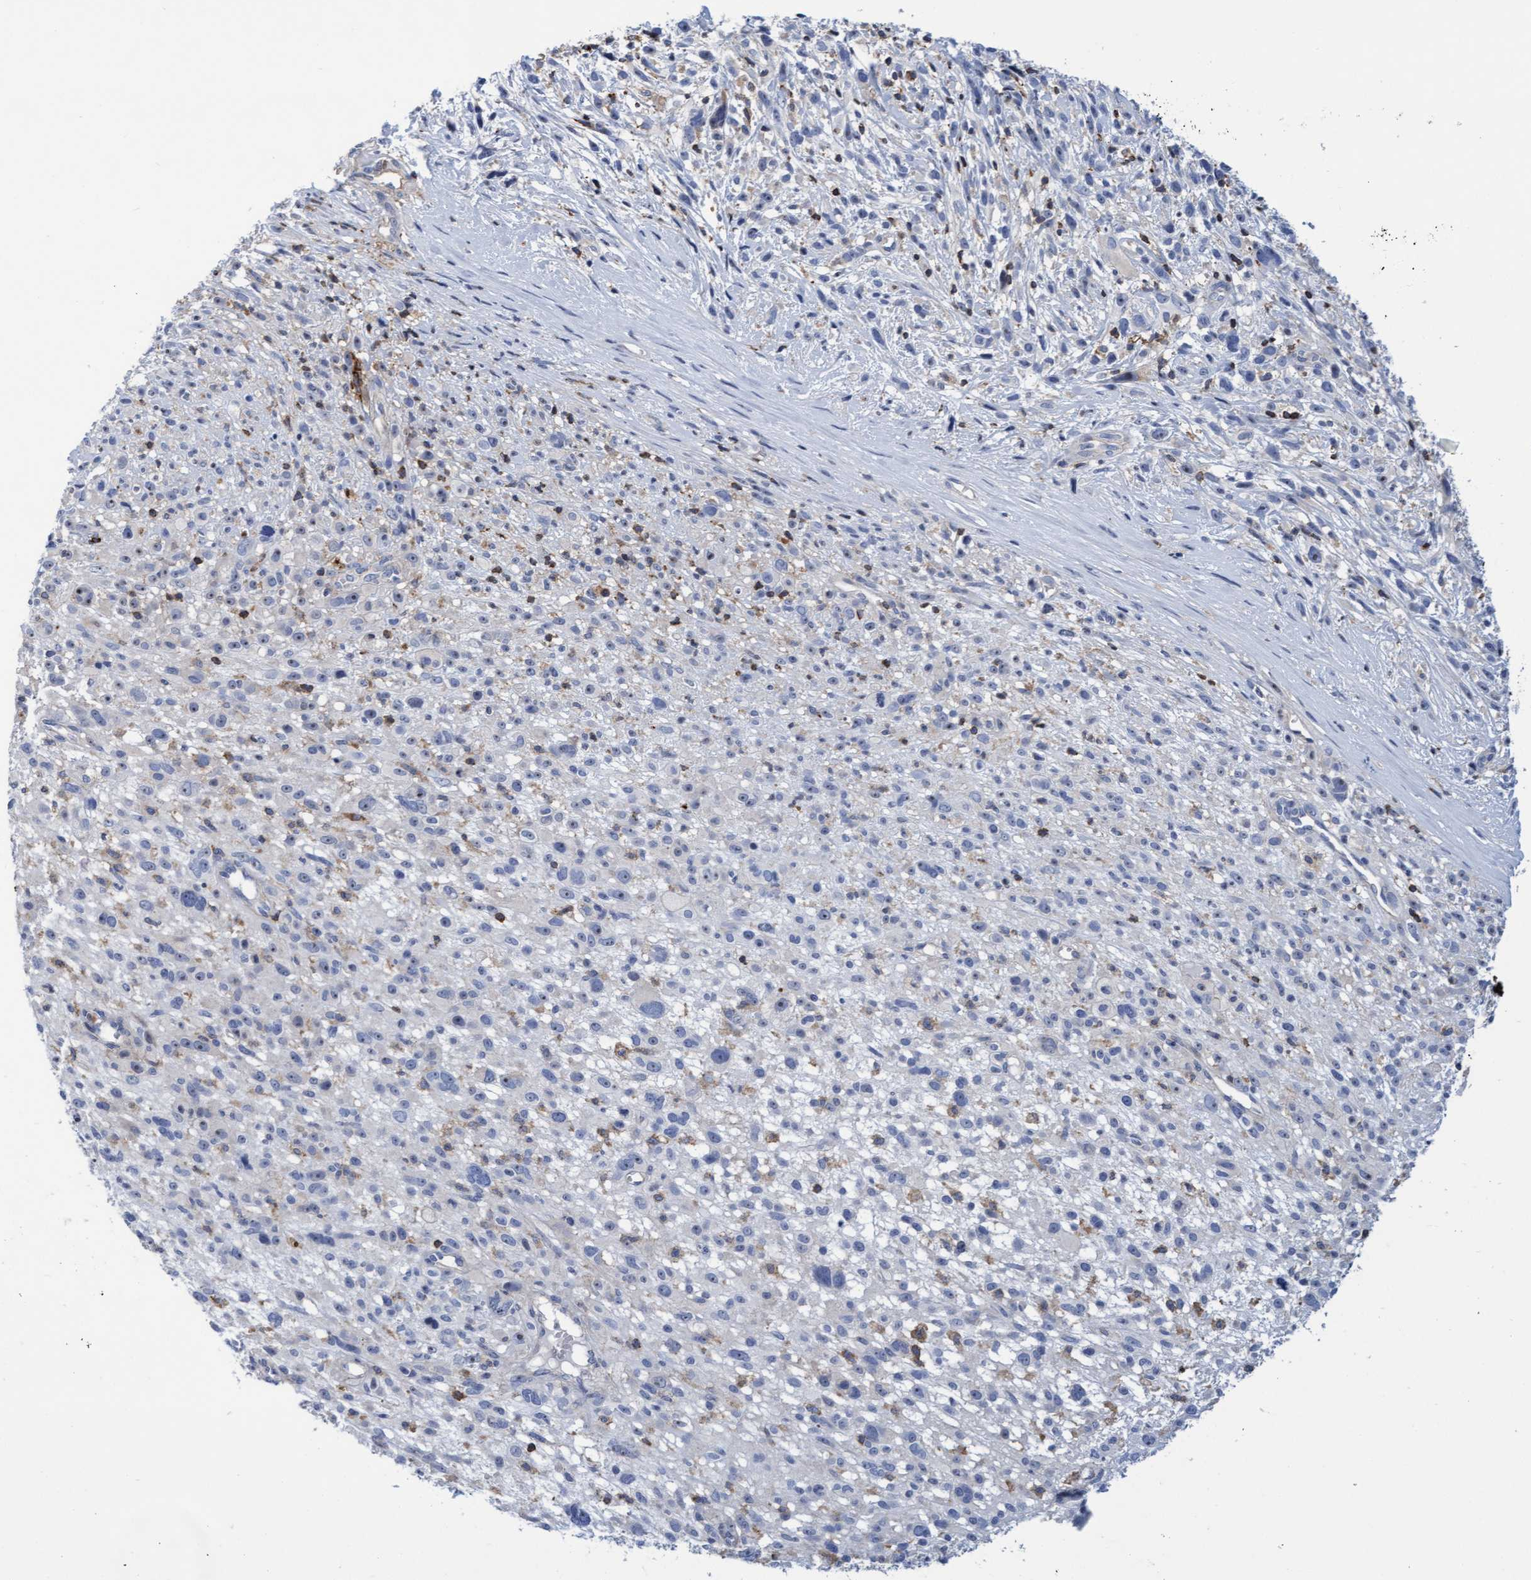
{"staining": {"intensity": "negative", "quantity": "none", "location": "none"}, "tissue": "melanoma", "cell_type": "Tumor cells", "image_type": "cancer", "snomed": [{"axis": "morphology", "description": "Malignant melanoma, NOS"}, {"axis": "topography", "description": "Skin"}], "caption": "The IHC histopathology image has no significant staining in tumor cells of melanoma tissue. (DAB (3,3'-diaminobenzidine) immunohistochemistry (IHC) with hematoxylin counter stain).", "gene": "FNBP1", "patient": {"sex": "female", "age": 55}}